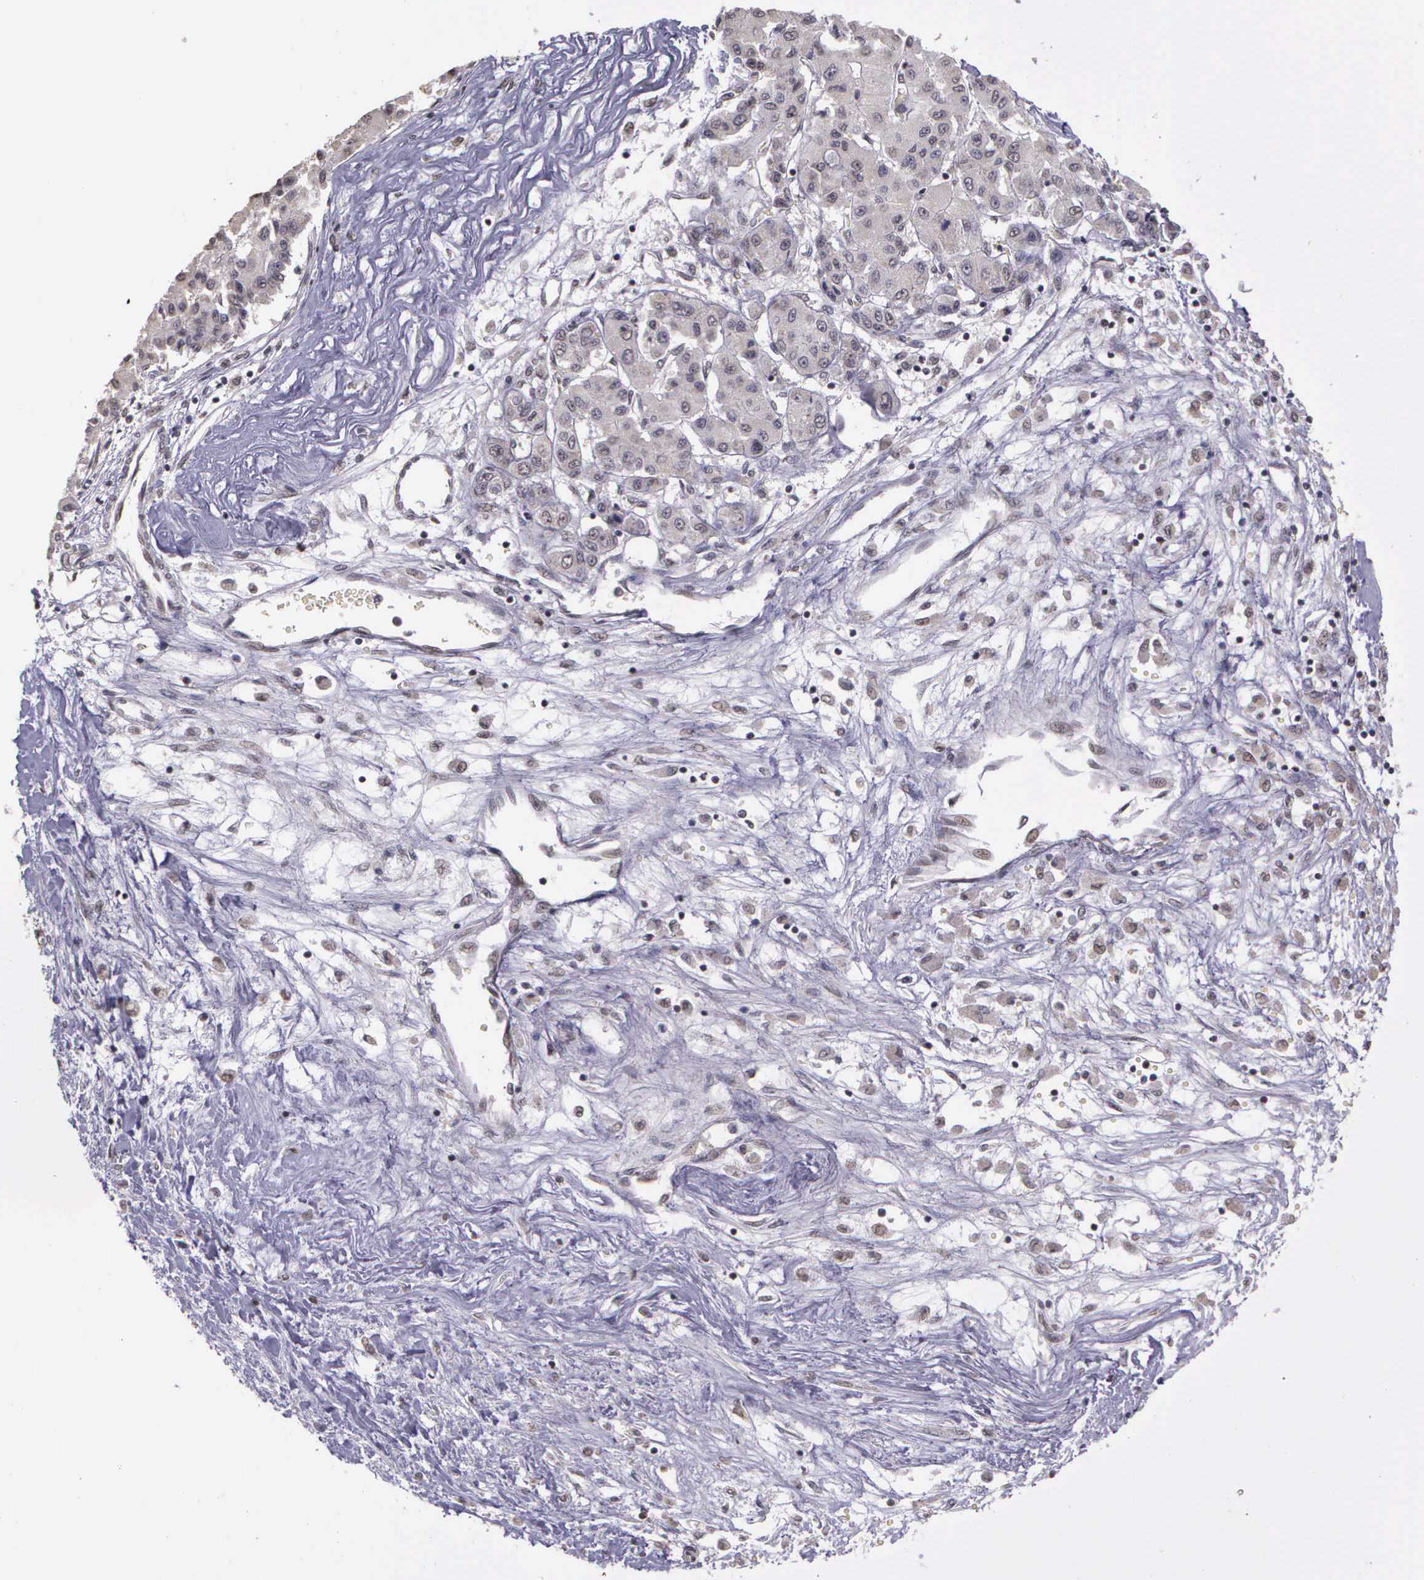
{"staining": {"intensity": "negative", "quantity": "none", "location": "none"}, "tissue": "liver cancer", "cell_type": "Tumor cells", "image_type": "cancer", "snomed": [{"axis": "morphology", "description": "Carcinoma, Hepatocellular, NOS"}, {"axis": "topography", "description": "Liver"}], "caption": "The histopathology image demonstrates no staining of tumor cells in liver cancer. Brightfield microscopy of IHC stained with DAB (3,3'-diaminobenzidine) (brown) and hematoxylin (blue), captured at high magnification.", "gene": "ARMCX5", "patient": {"sex": "male", "age": 64}}